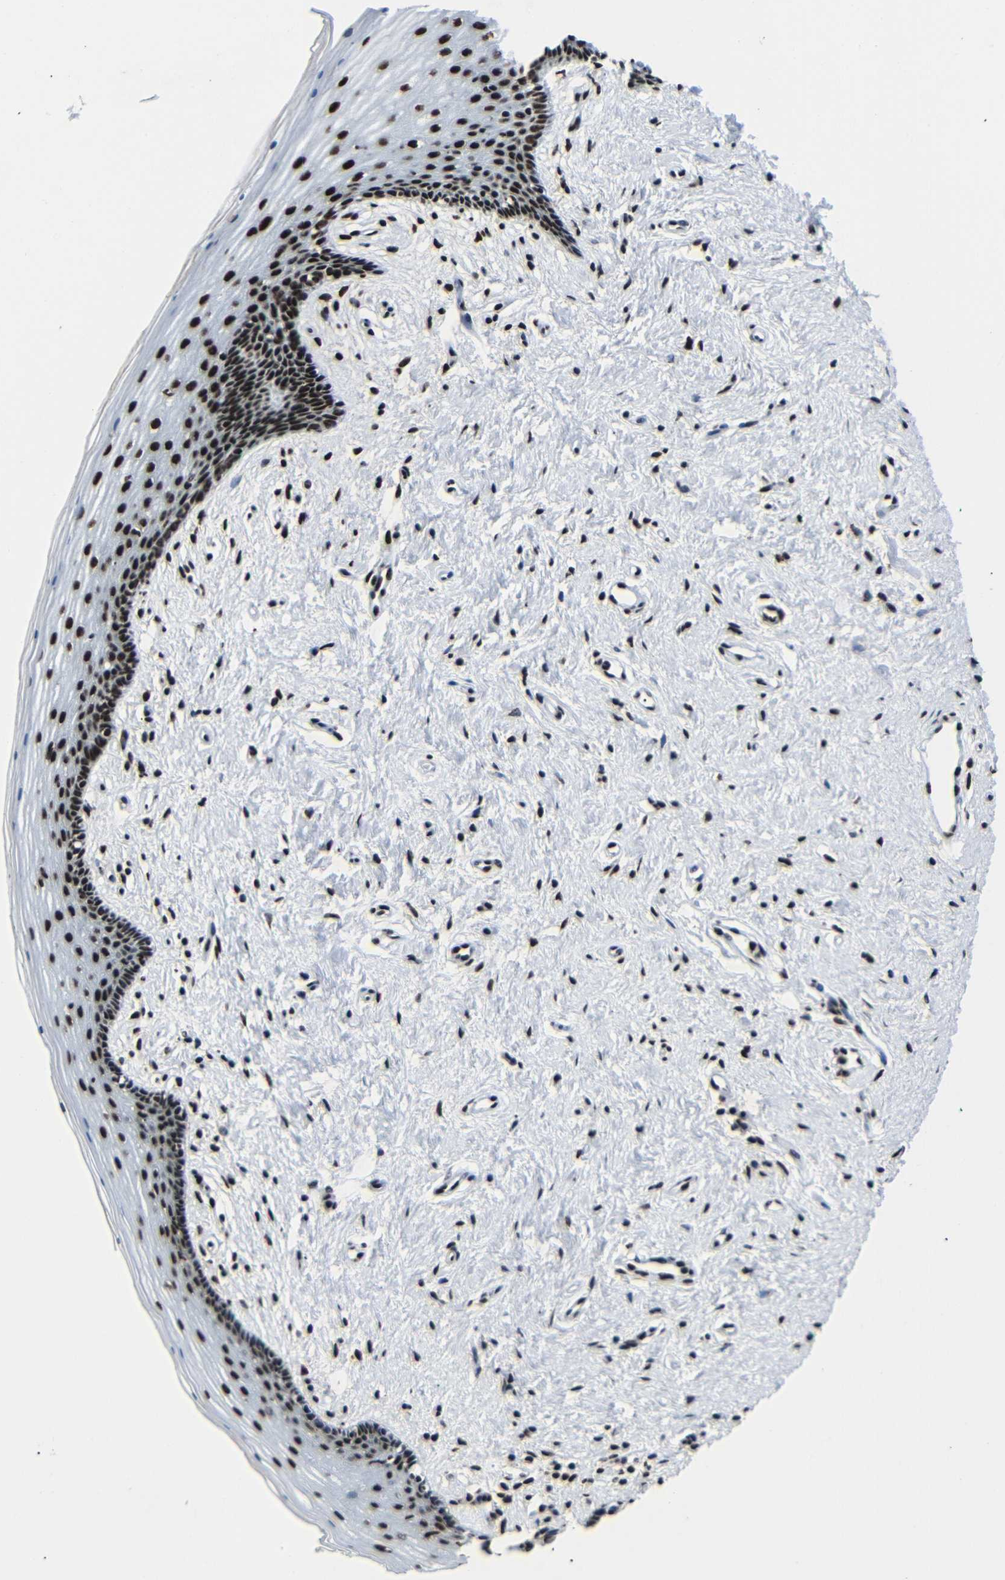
{"staining": {"intensity": "strong", "quantity": ">75%", "location": "nuclear"}, "tissue": "vagina", "cell_type": "Squamous epithelial cells", "image_type": "normal", "snomed": [{"axis": "morphology", "description": "Normal tissue, NOS"}, {"axis": "topography", "description": "Vagina"}], "caption": "Immunohistochemical staining of benign human vagina reveals >75% levels of strong nuclear protein positivity in approximately >75% of squamous epithelial cells.", "gene": "SRSF1", "patient": {"sex": "female", "age": 44}}